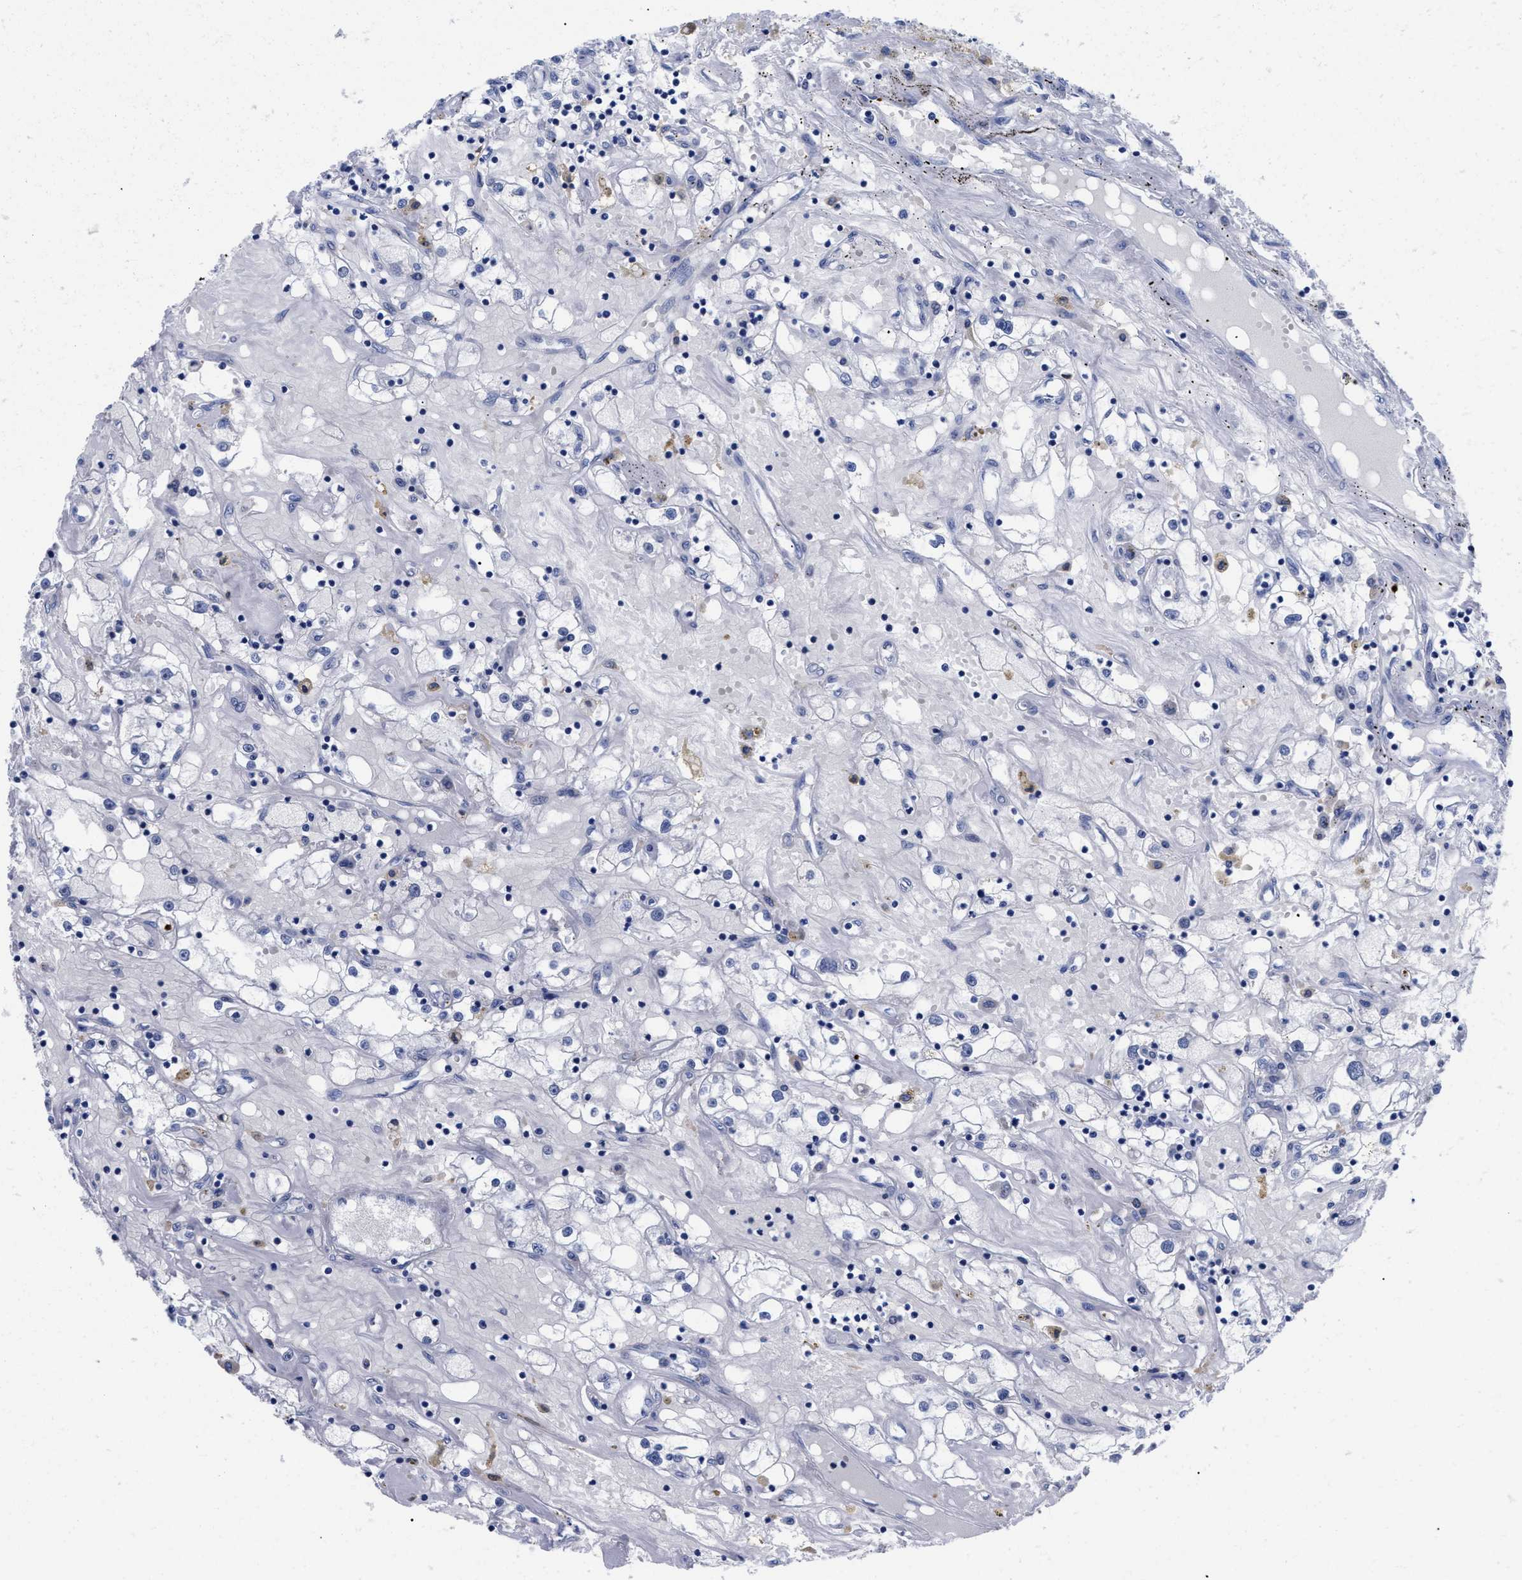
{"staining": {"intensity": "negative", "quantity": "none", "location": "none"}, "tissue": "renal cancer", "cell_type": "Tumor cells", "image_type": "cancer", "snomed": [{"axis": "morphology", "description": "Adenocarcinoma, NOS"}, {"axis": "topography", "description": "Kidney"}], "caption": "This photomicrograph is of adenocarcinoma (renal) stained with immunohistochemistry to label a protein in brown with the nuclei are counter-stained blue. There is no positivity in tumor cells.", "gene": "TREML1", "patient": {"sex": "male", "age": 56}}